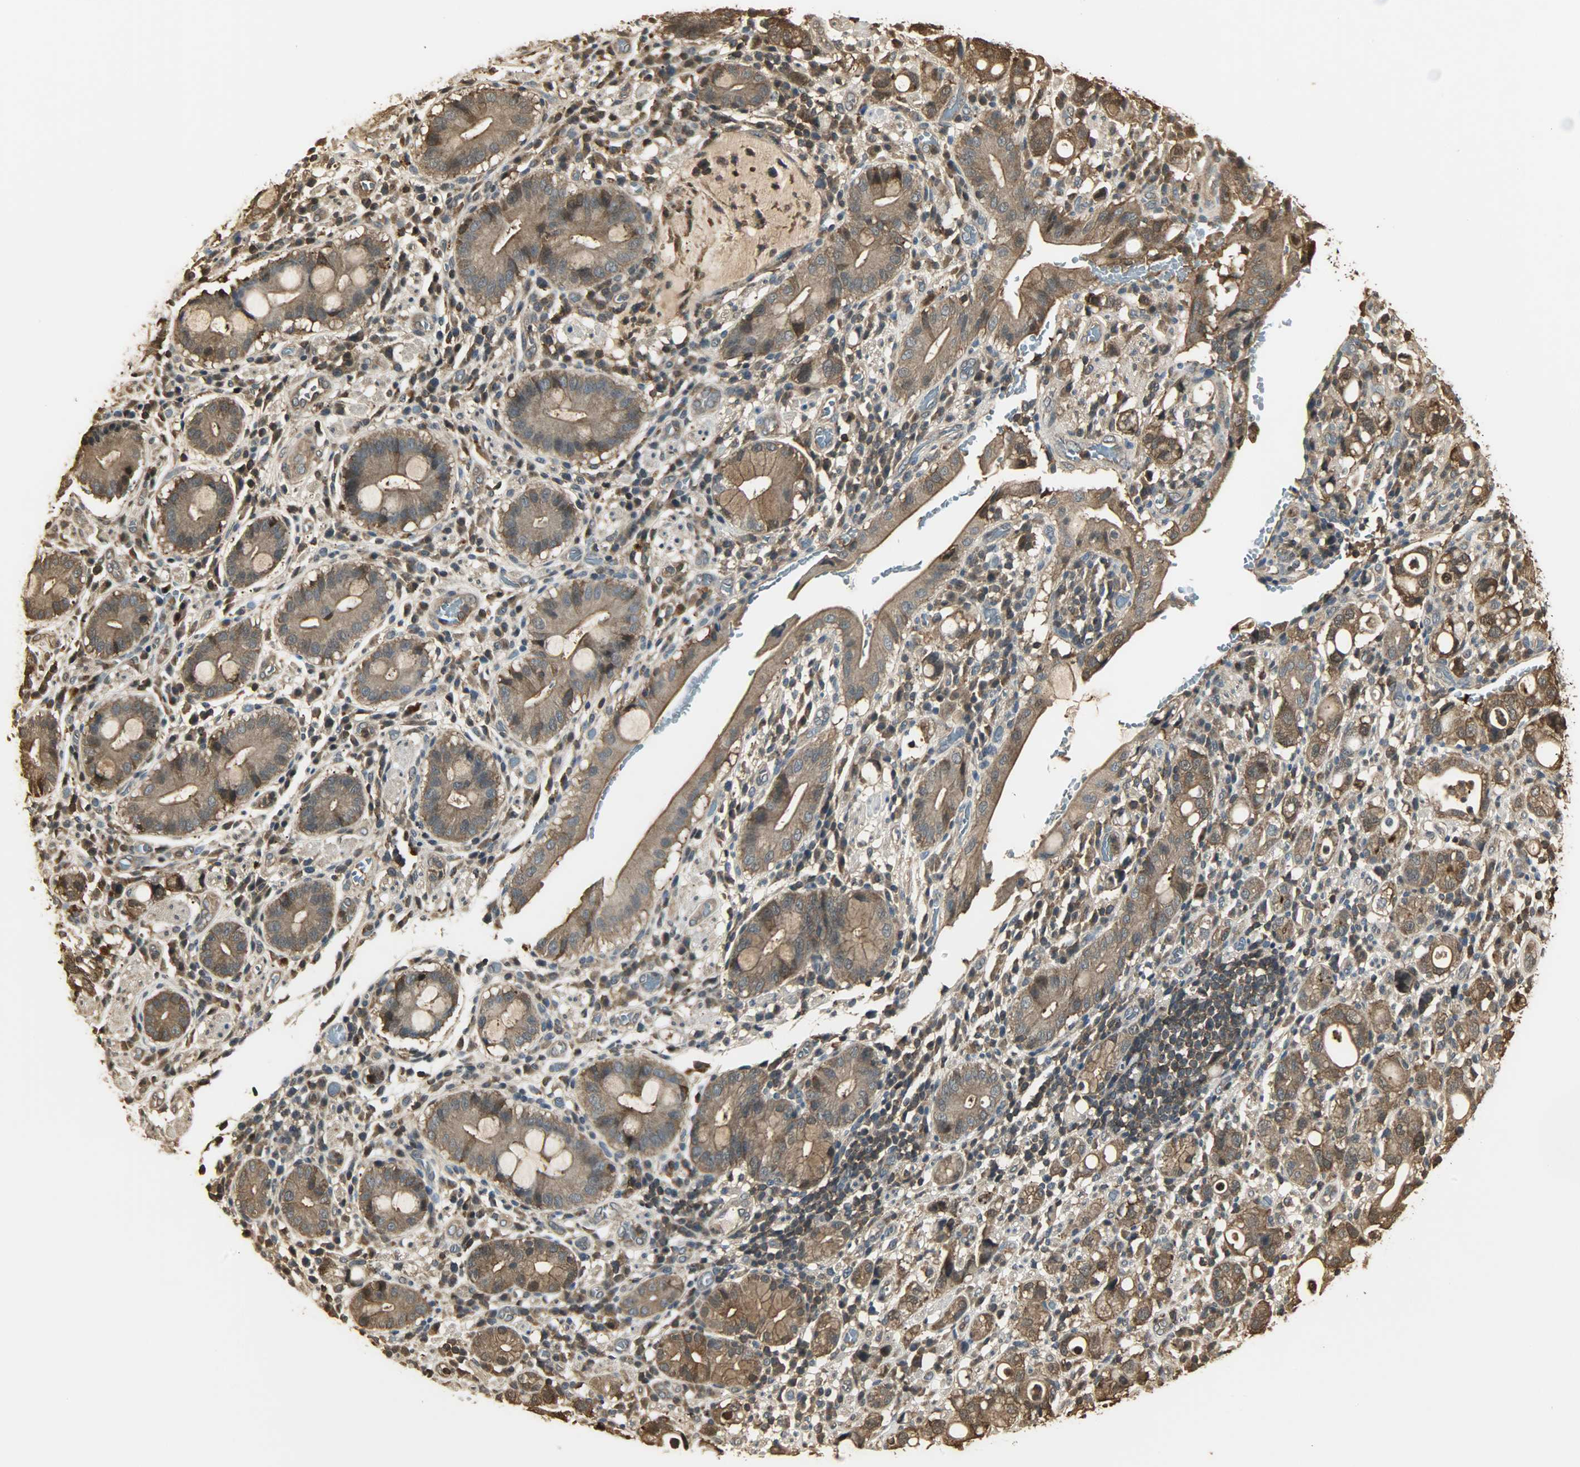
{"staining": {"intensity": "strong", "quantity": ">75%", "location": "cytoplasmic/membranous"}, "tissue": "stomach cancer", "cell_type": "Tumor cells", "image_type": "cancer", "snomed": [{"axis": "morphology", "description": "Adenocarcinoma, NOS"}, {"axis": "topography", "description": "Stomach"}], "caption": "Immunohistochemical staining of human stomach adenocarcinoma displays high levels of strong cytoplasmic/membranous expression in about >75% of tumor cells.", "gene": "YWHAZ", "patient": {"sex": "female", "age": 75}}